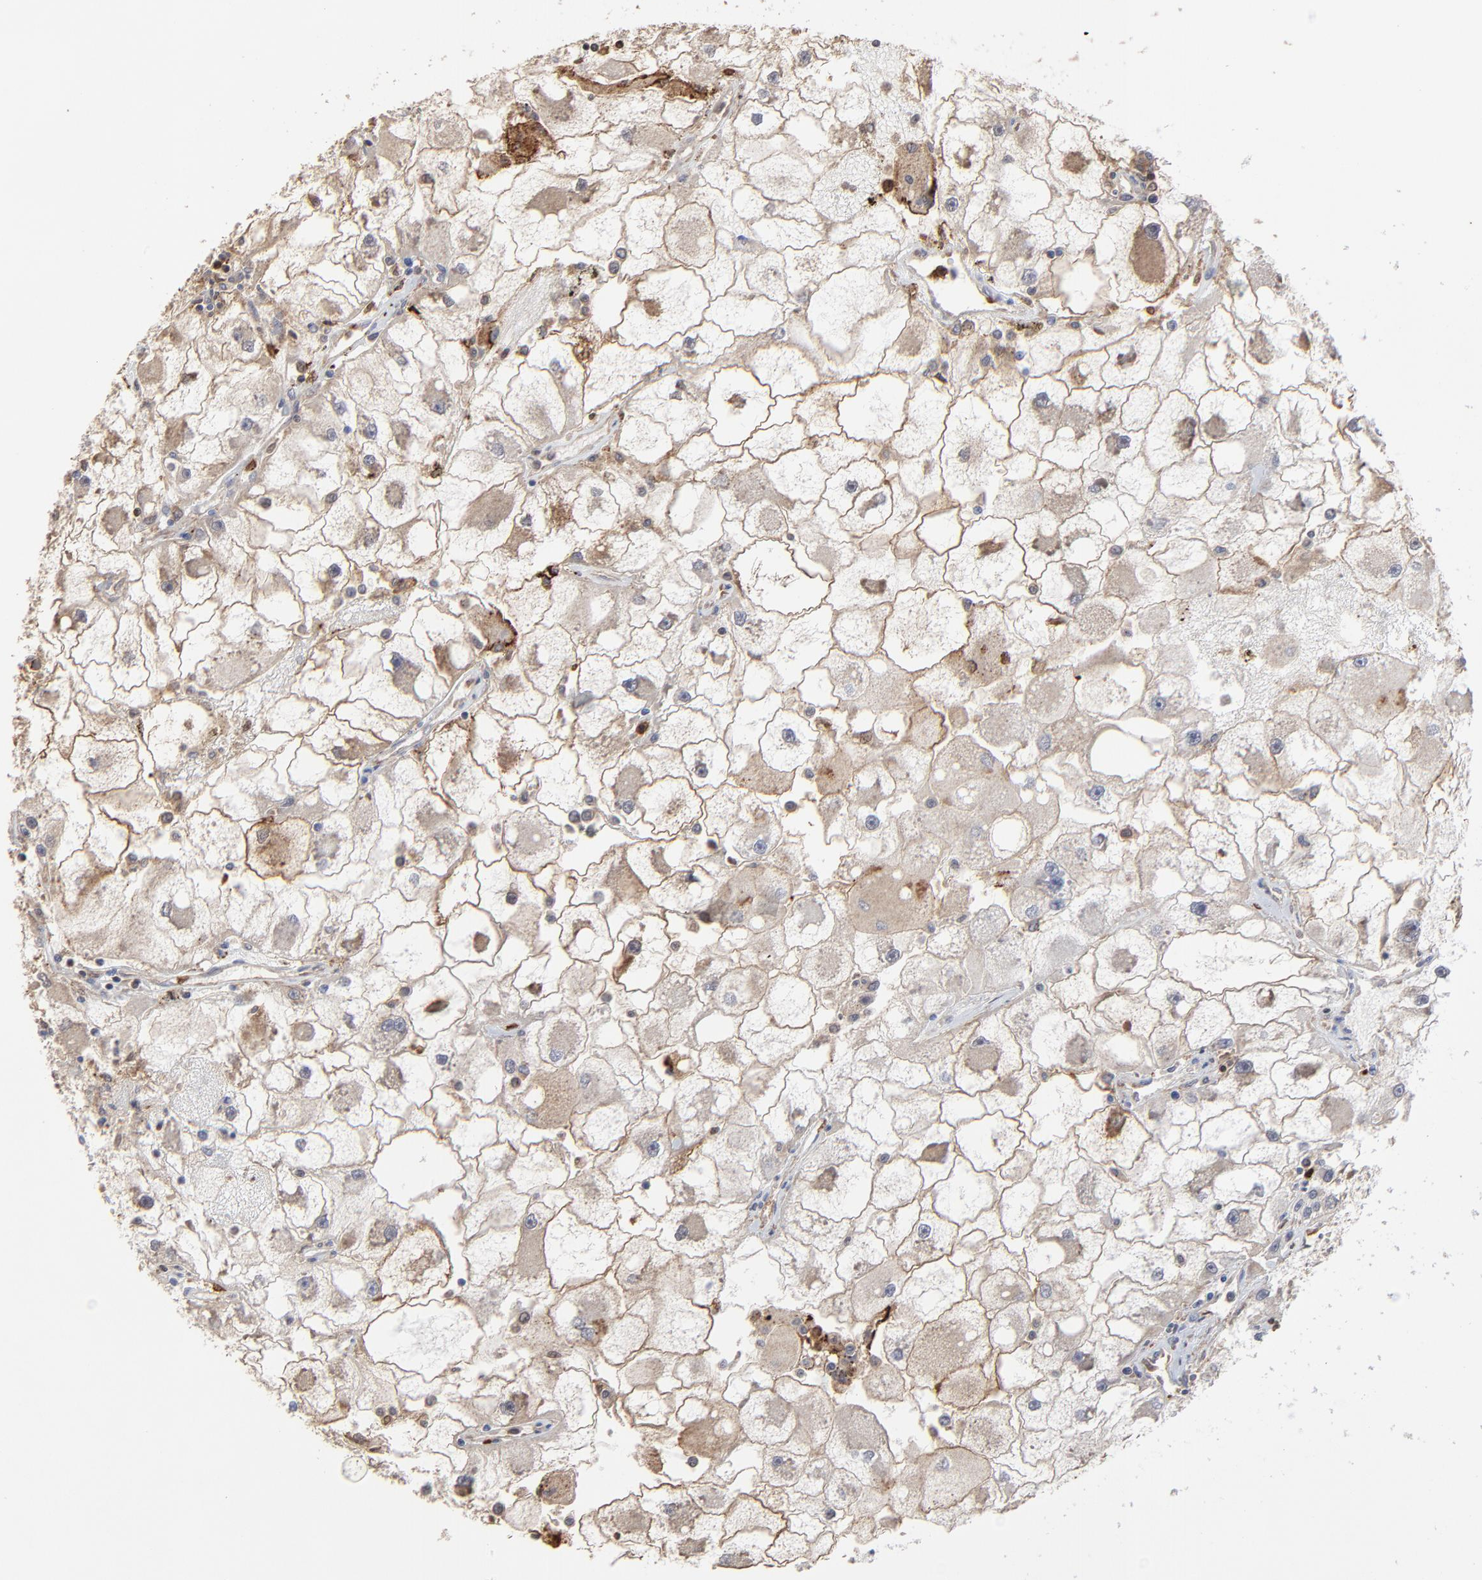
{"staining": {"intensity": "weak", "quantity": ">75%", "location": "cytoplasmic/membranous"}, "tissue": "renal cancer", "cell_type": "Tumor cells", "image_type": "cancer", "snomed": [{"axis": "morphology", "description": "Adenocarcinoma, NOS"}, {"axis": "topography", "description": "Kidney"}], "caption": "Immunohistochemistry (IHC) micrograph of human renal cancer (adenocarcinoma) stained for a protein (brown), which demonstrates low levels of weak cytoplasmic/membranous positivity in approximately >75% of tumor cells.", "gene": "SLC6A14", "patient": {"sex": "female", "age": 73}}